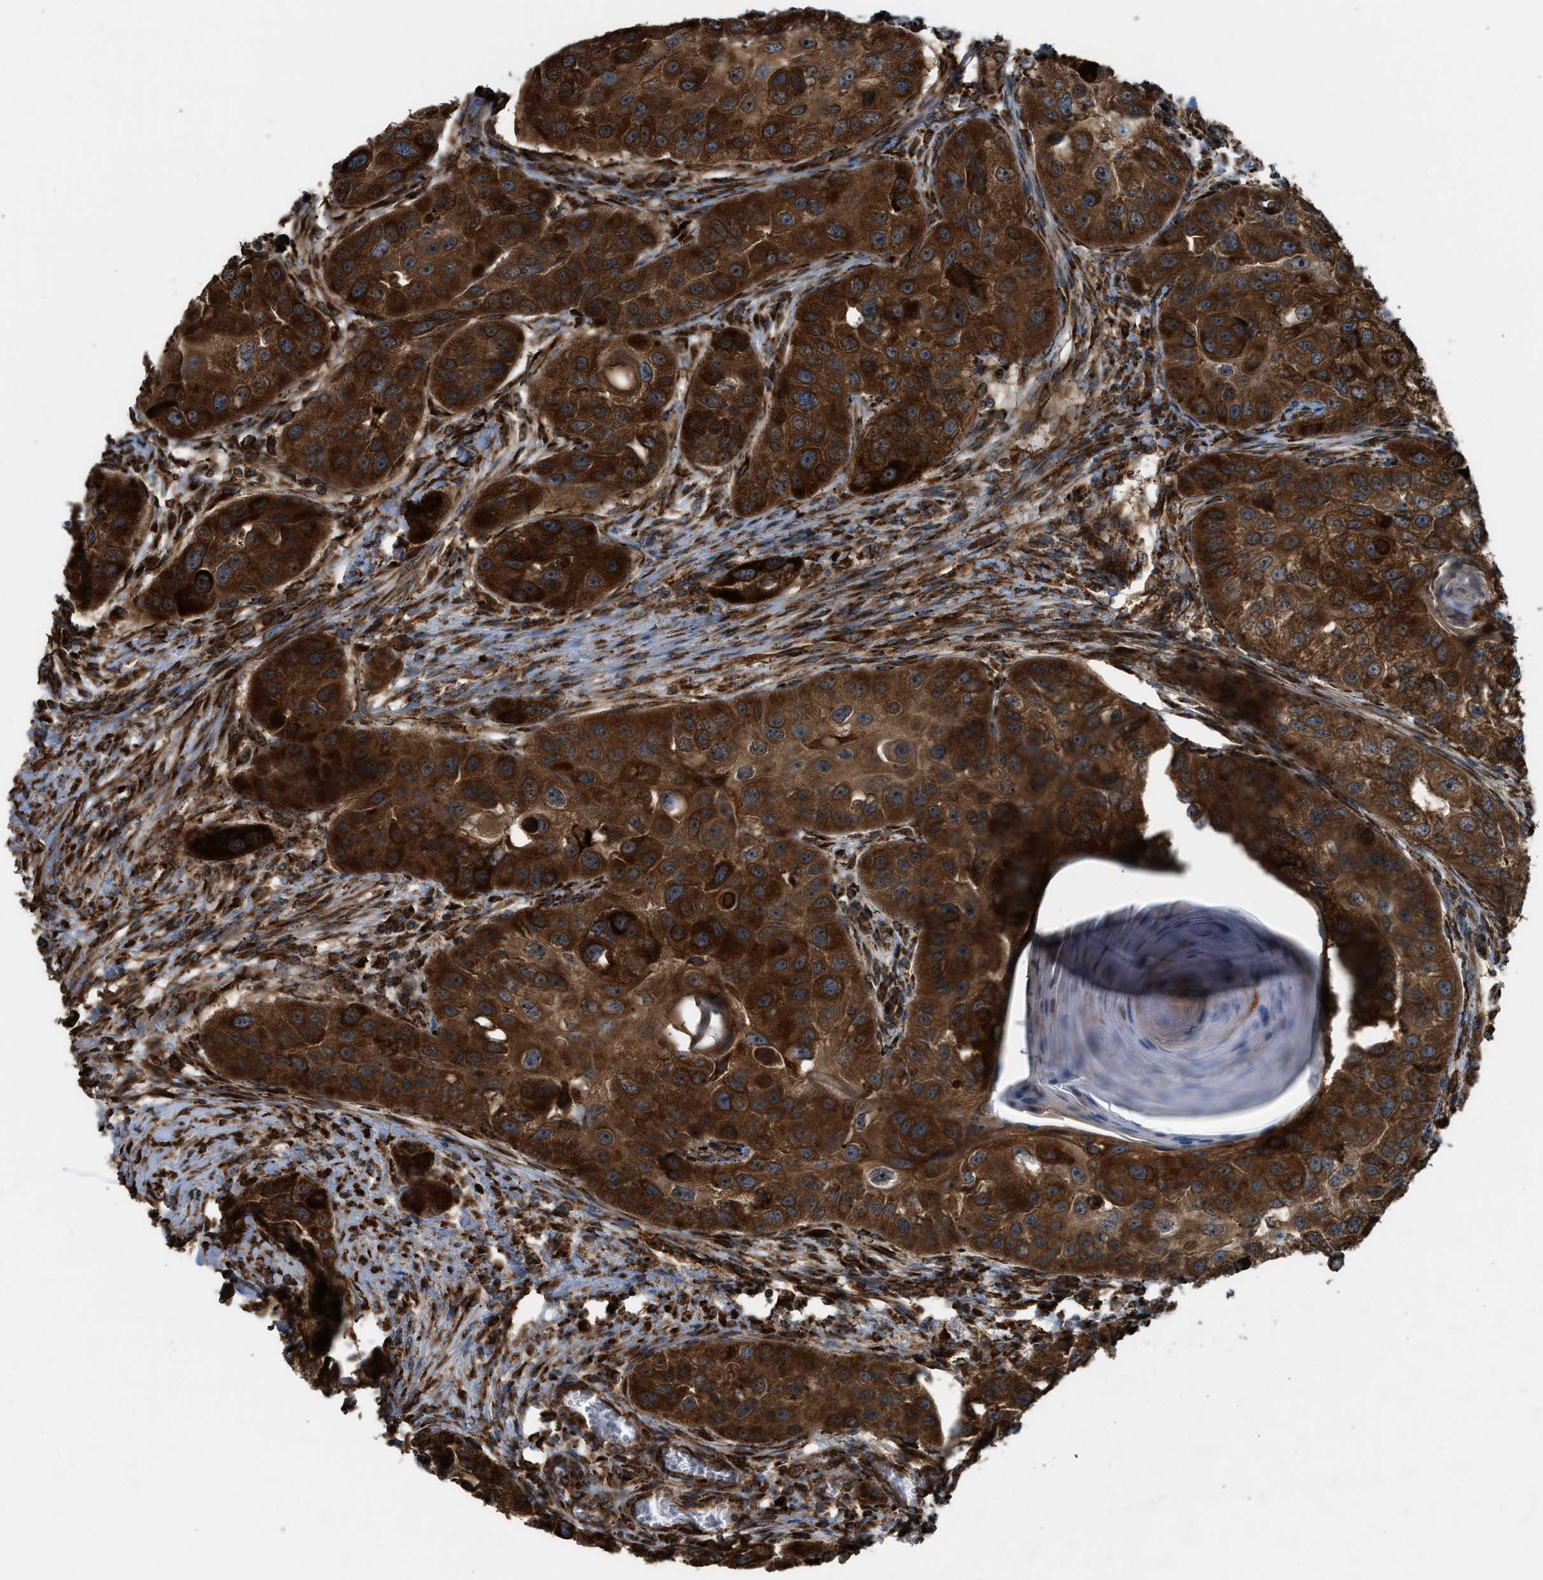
{"staining": {"intensity": "strong", "quantity": ">75%", "location": "cytoplasmic/membranous"}, "tissue": "head and neck cancer", "cell_type": "Tumor cells", "image_type": "cancer", "snomed": [{"axis": "morphology", "description": "Normal tissue, NOS"}, {"axis": "morphology", "description": "Squamous cell carcinoma, NOS"}, {"axis": "topography", "description": "Skeletal muscle"}, {"axis": "topography", "description": "Head-Neck"}], "caption": "An image showing strong cytoplasmic/membranous expression in about >75% of tumor cells in head and neck cancer, as visualized by brown immunohistochemical staining.", "gene": "BAIAP2L1", "patient": {"sex": "male", "age": 51}}